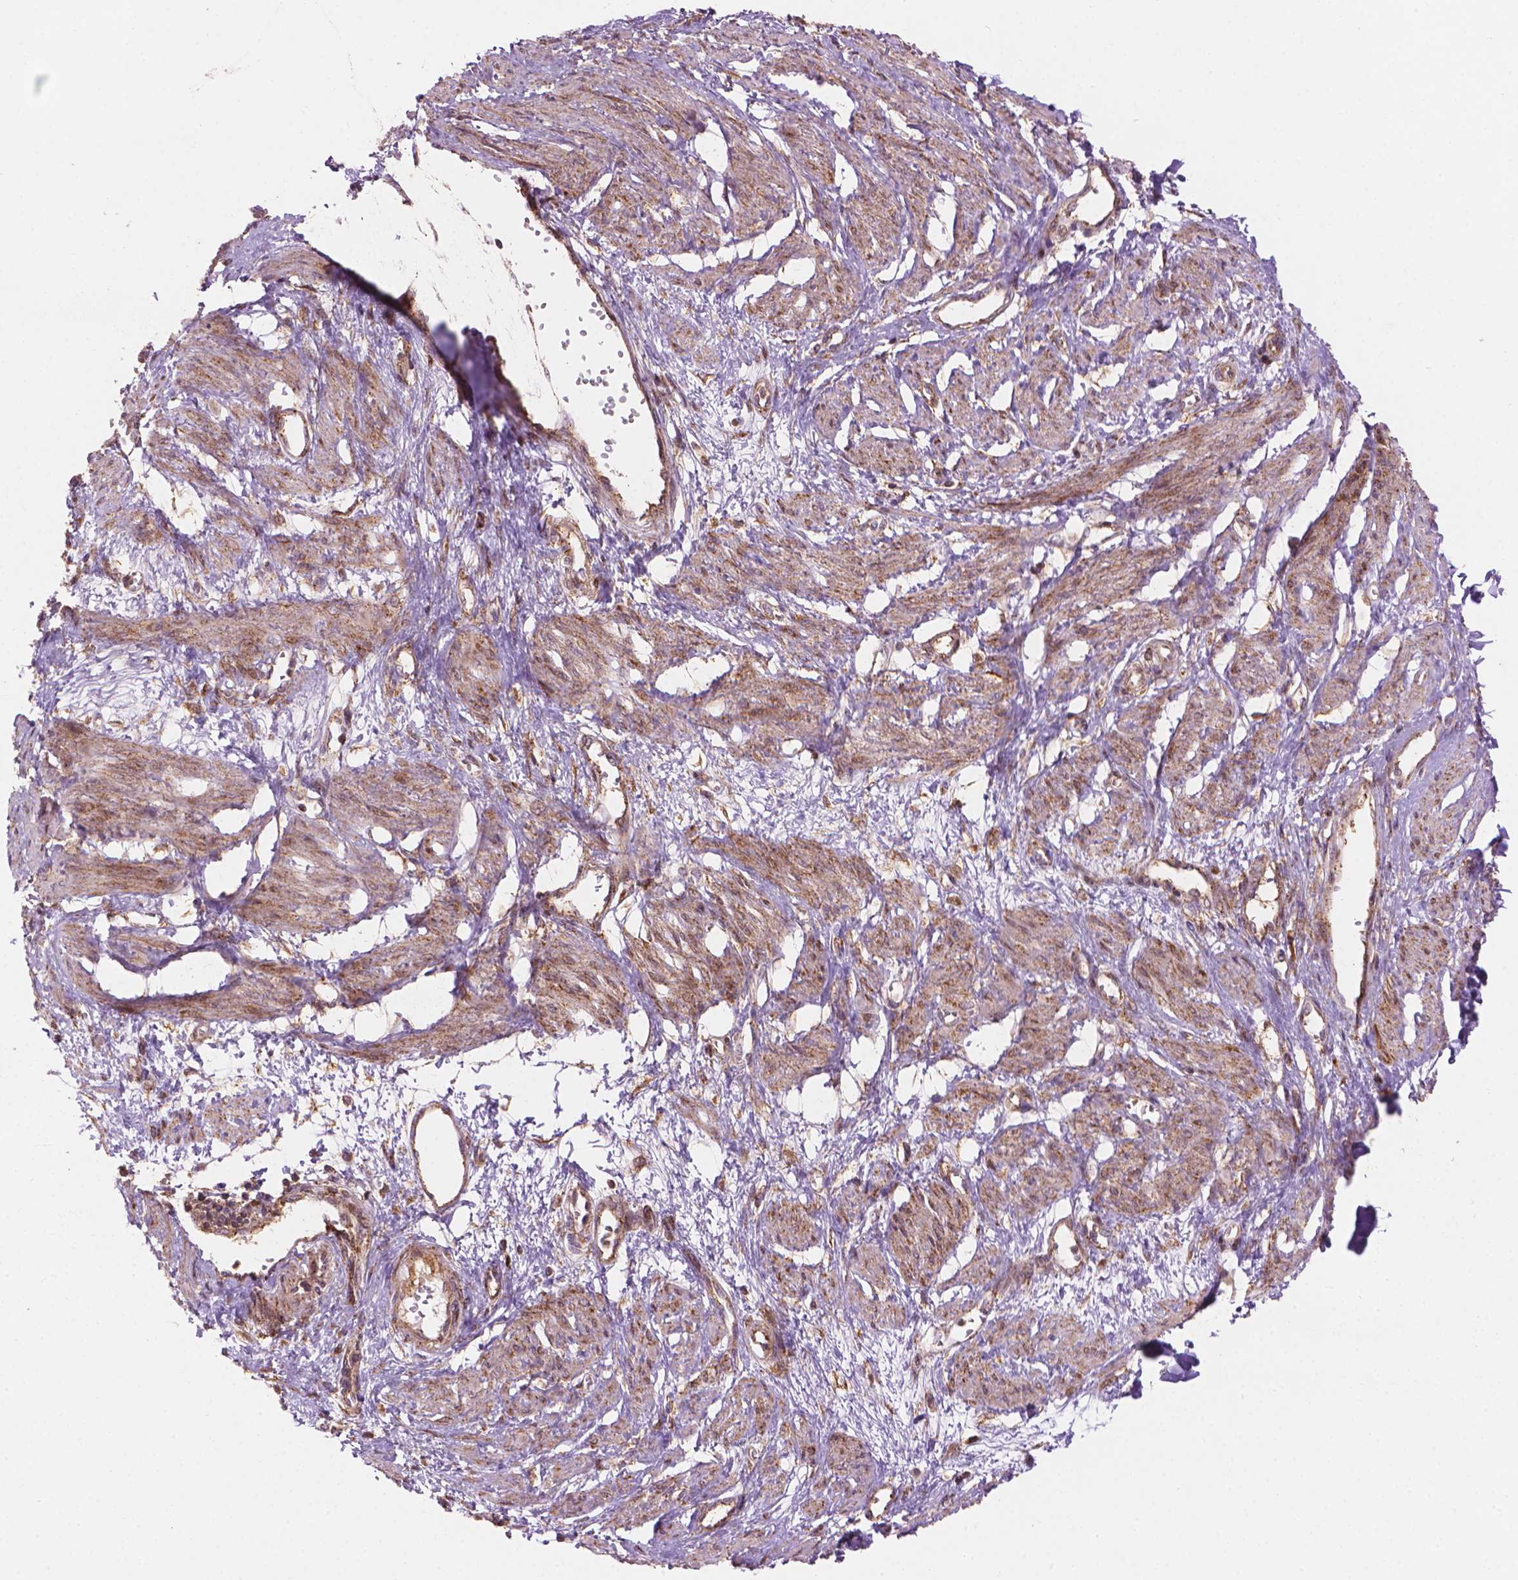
{"staining": {"intensity": "weak", "quantity": ">75%", "location": "cytoplasmic/membranous"}, "tissue": "smooth muscle", "cell_type": "Smooth muscle cells", "image_type": "normal", "snomed": [{"axis": "morphology", "description": "Normal tissue, NOS"}, {"axis": "topography", "description": "Smooth muscle"}, {"axis": "topography", "description": "Uterus"}], "caption": "Immunohistochemical staining of normal human smooth muscle reveals low levels of weak cytoplasmic/membranous expression in about >75% of smooth muscle cells.", "gene": "VARS2", "patient": {"sex": "female", "age": 39}}